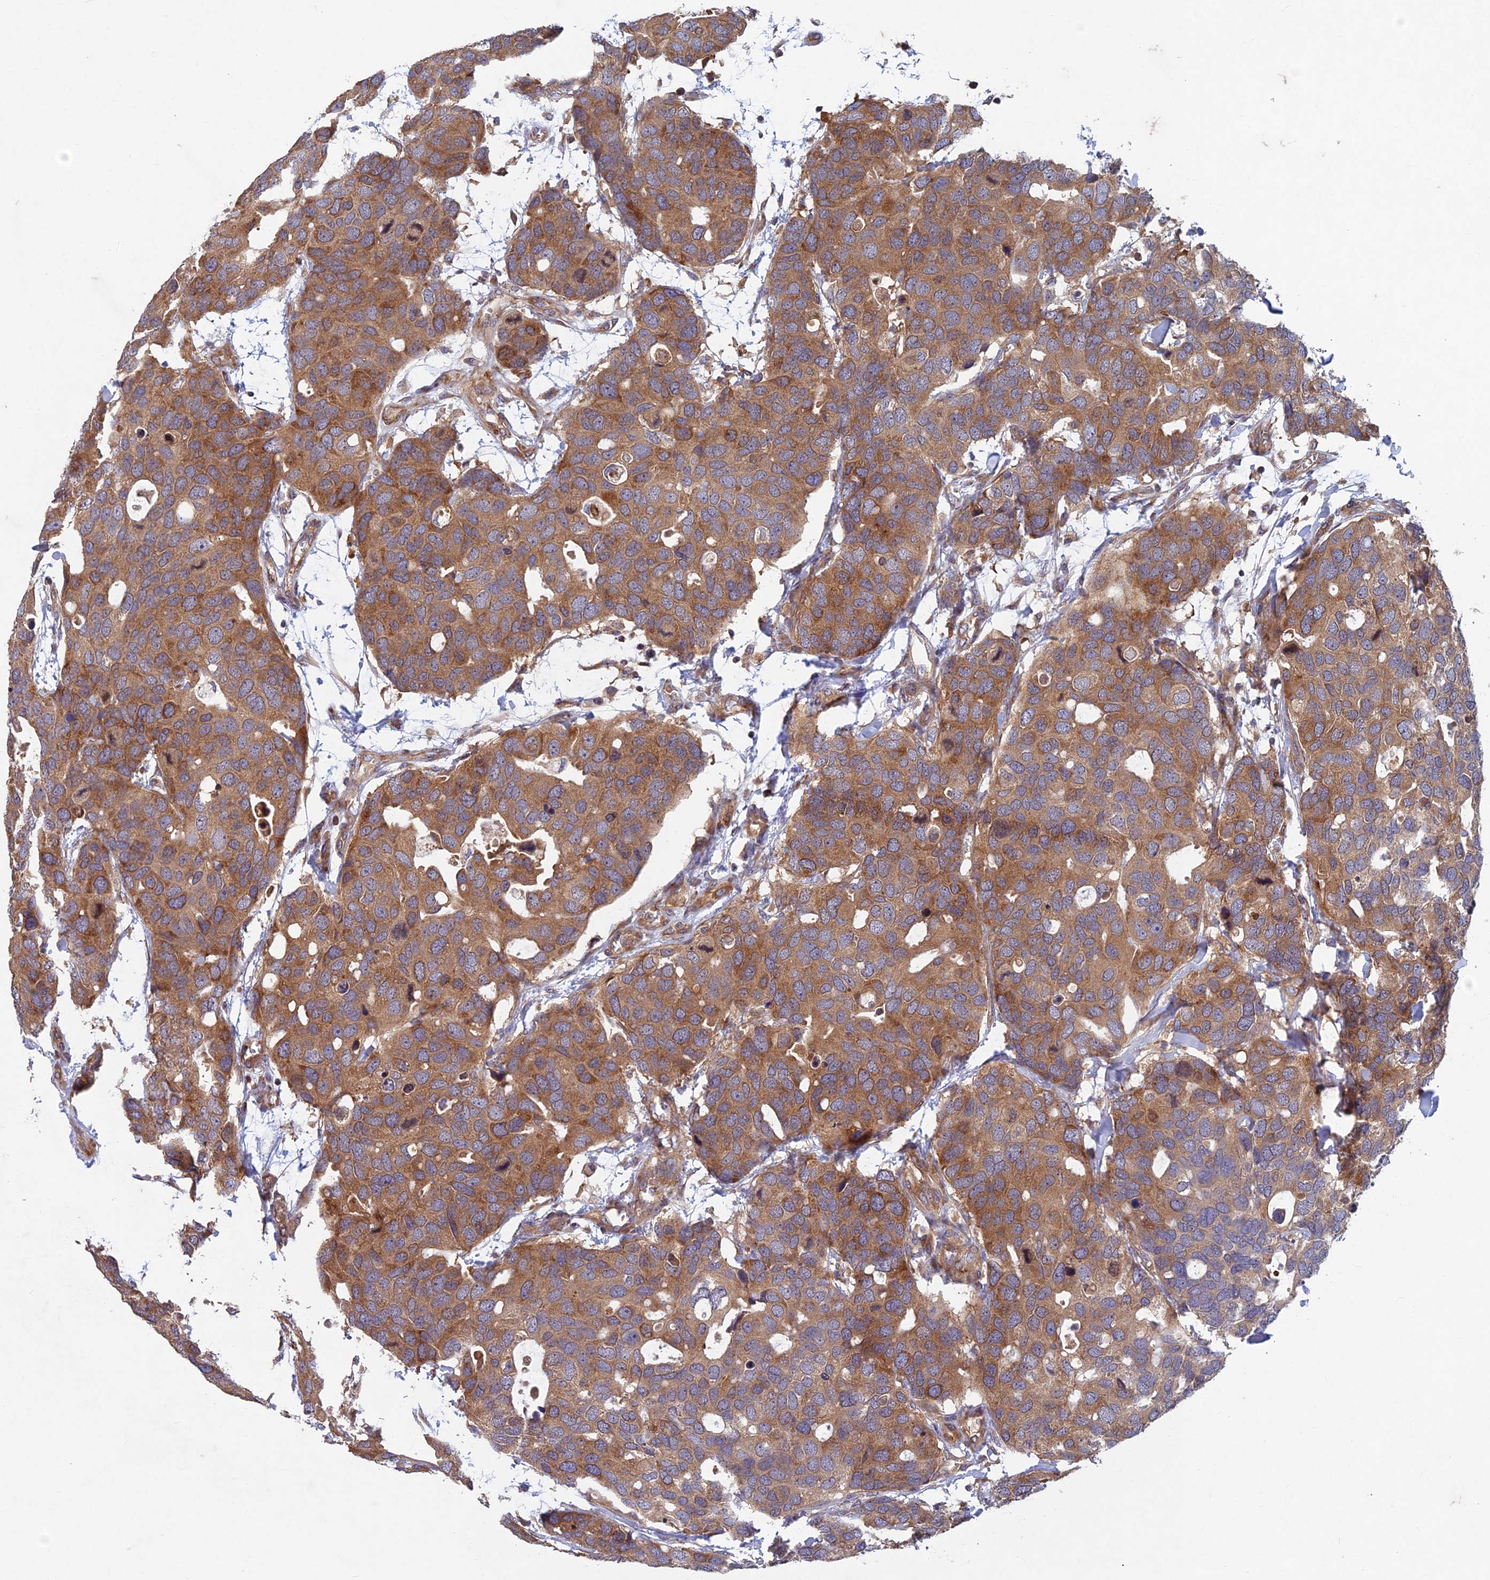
{"staining": {"intensity": "moderate", "quantity": ">75%", "location": "cytoplasmic/membranous"}, "tissue": "breast cancer", "cell_type": "Tumor cells", "image_type": "cancer", "snomed": [{"axis": "morphology", "description": "Duct carcinoma"}, {"axis": "topography", "description": "Breast"}], "caption": "Breast cancer (infiltrating ductal carcinoma) tissue displays moderate cytoplasmic/membranous positivity in approximately >75% of tumor cells", "gene": "NCAPG", "patient": {"sex": "female", "age": 83}}